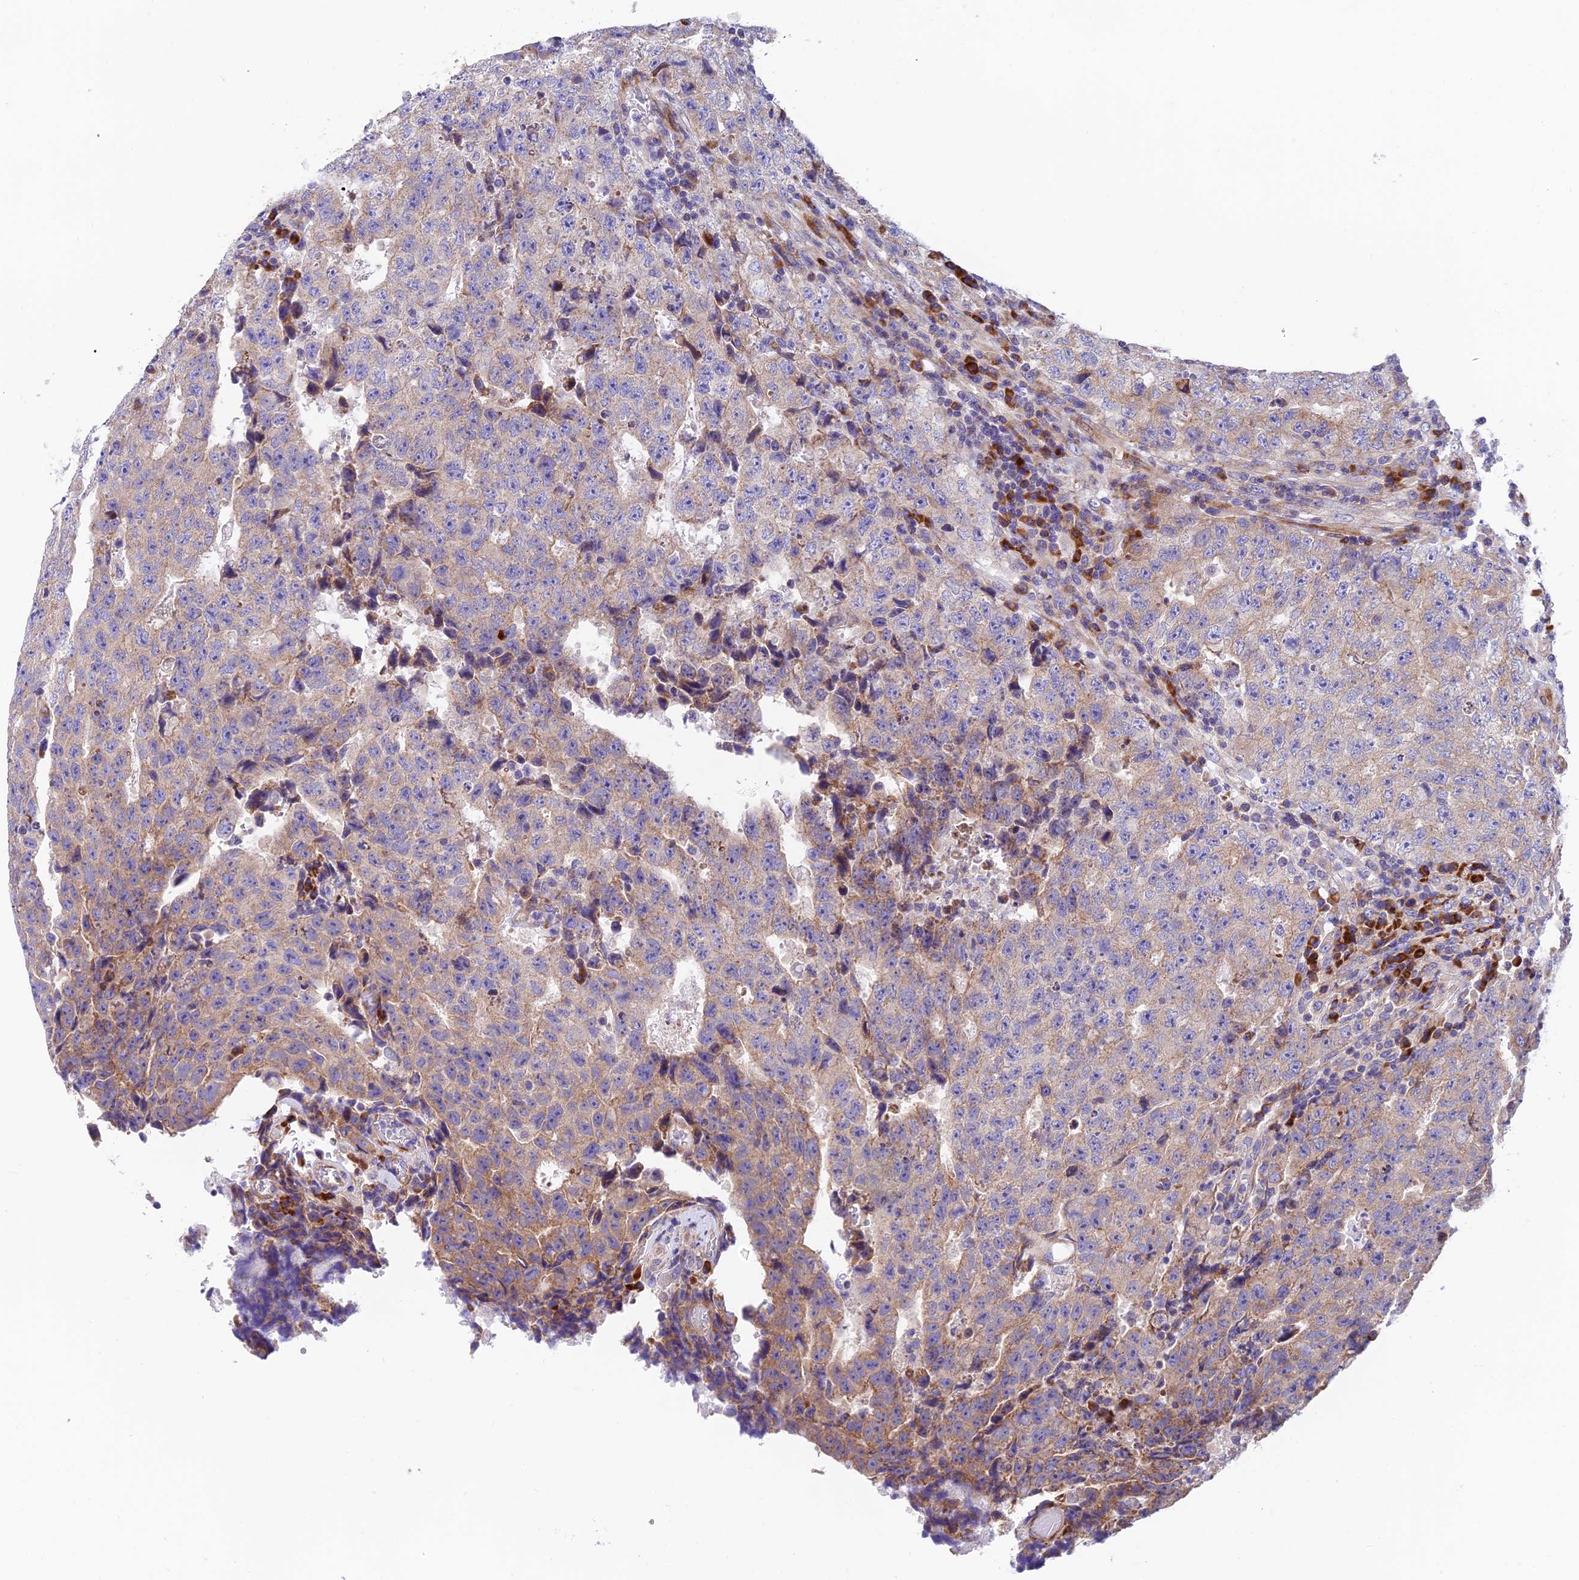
{"staining": {"intensity": "moderate", "quantity": "<25%", "location": "cytoplasmic/membranous"}, "tissue": "testis cancer", "cell_type": "Tumor cells", "image_type": "cancer", "snomed": [{"axis": "morphology", "description": "Necrosis, NOS"}, {"axis": "morphology", "description": "Carcinoma, Embryonal, NOS"}, {"axis": "topography", "description": "Testis"}], "caption": "Testis embryonal carcinoma stained for a protein (brown) shows moderate cytoplasmic/membranous positive positivity in approximately <25% of tumor cells.", "gene": "MVB12A", "patient": {"sex": "male", "age": 19}}